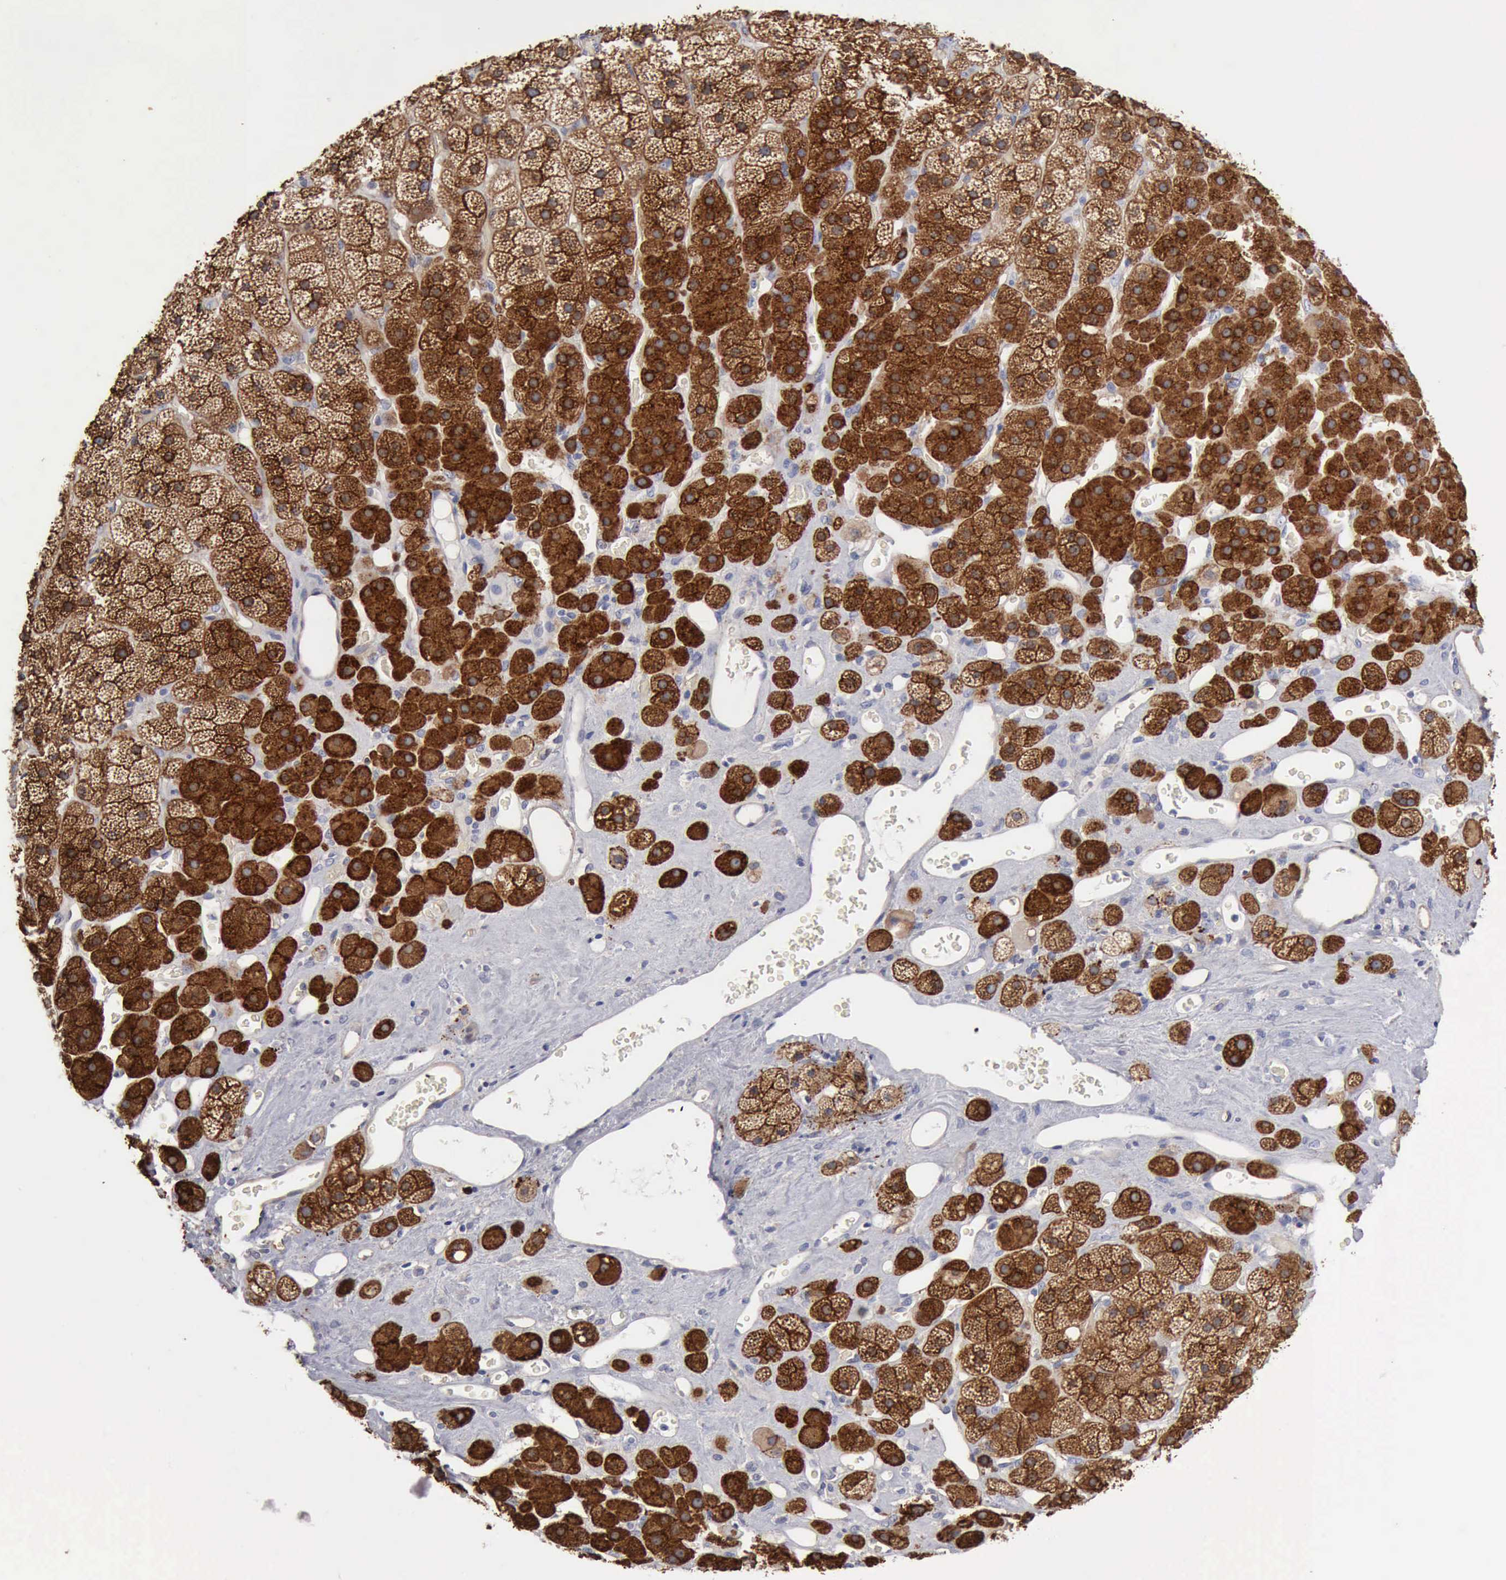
{"staining": {"intensity": "strong", "quantity": ">75%", "location": "cytoplasmic/membranous"}, "tissue": "adrenal gland", "cell_type": "Glandular cells", "image_type": "normal", "snomed": [{"axis": "morphology", "description": "Normal tissue, NOS"}, {"axis": "topography", "description": "Adrenal gland"}], "caption": "Immunohistochemical staining of unremarkable adrenal gland reveals high levels of strong cytoplasmic/membranous expression in approximately >75% of glandular cells. (IHC, brightfield microscopy, high magnification).", "gene": "RDX", "patient": {"sex": "male", "age": 57}}